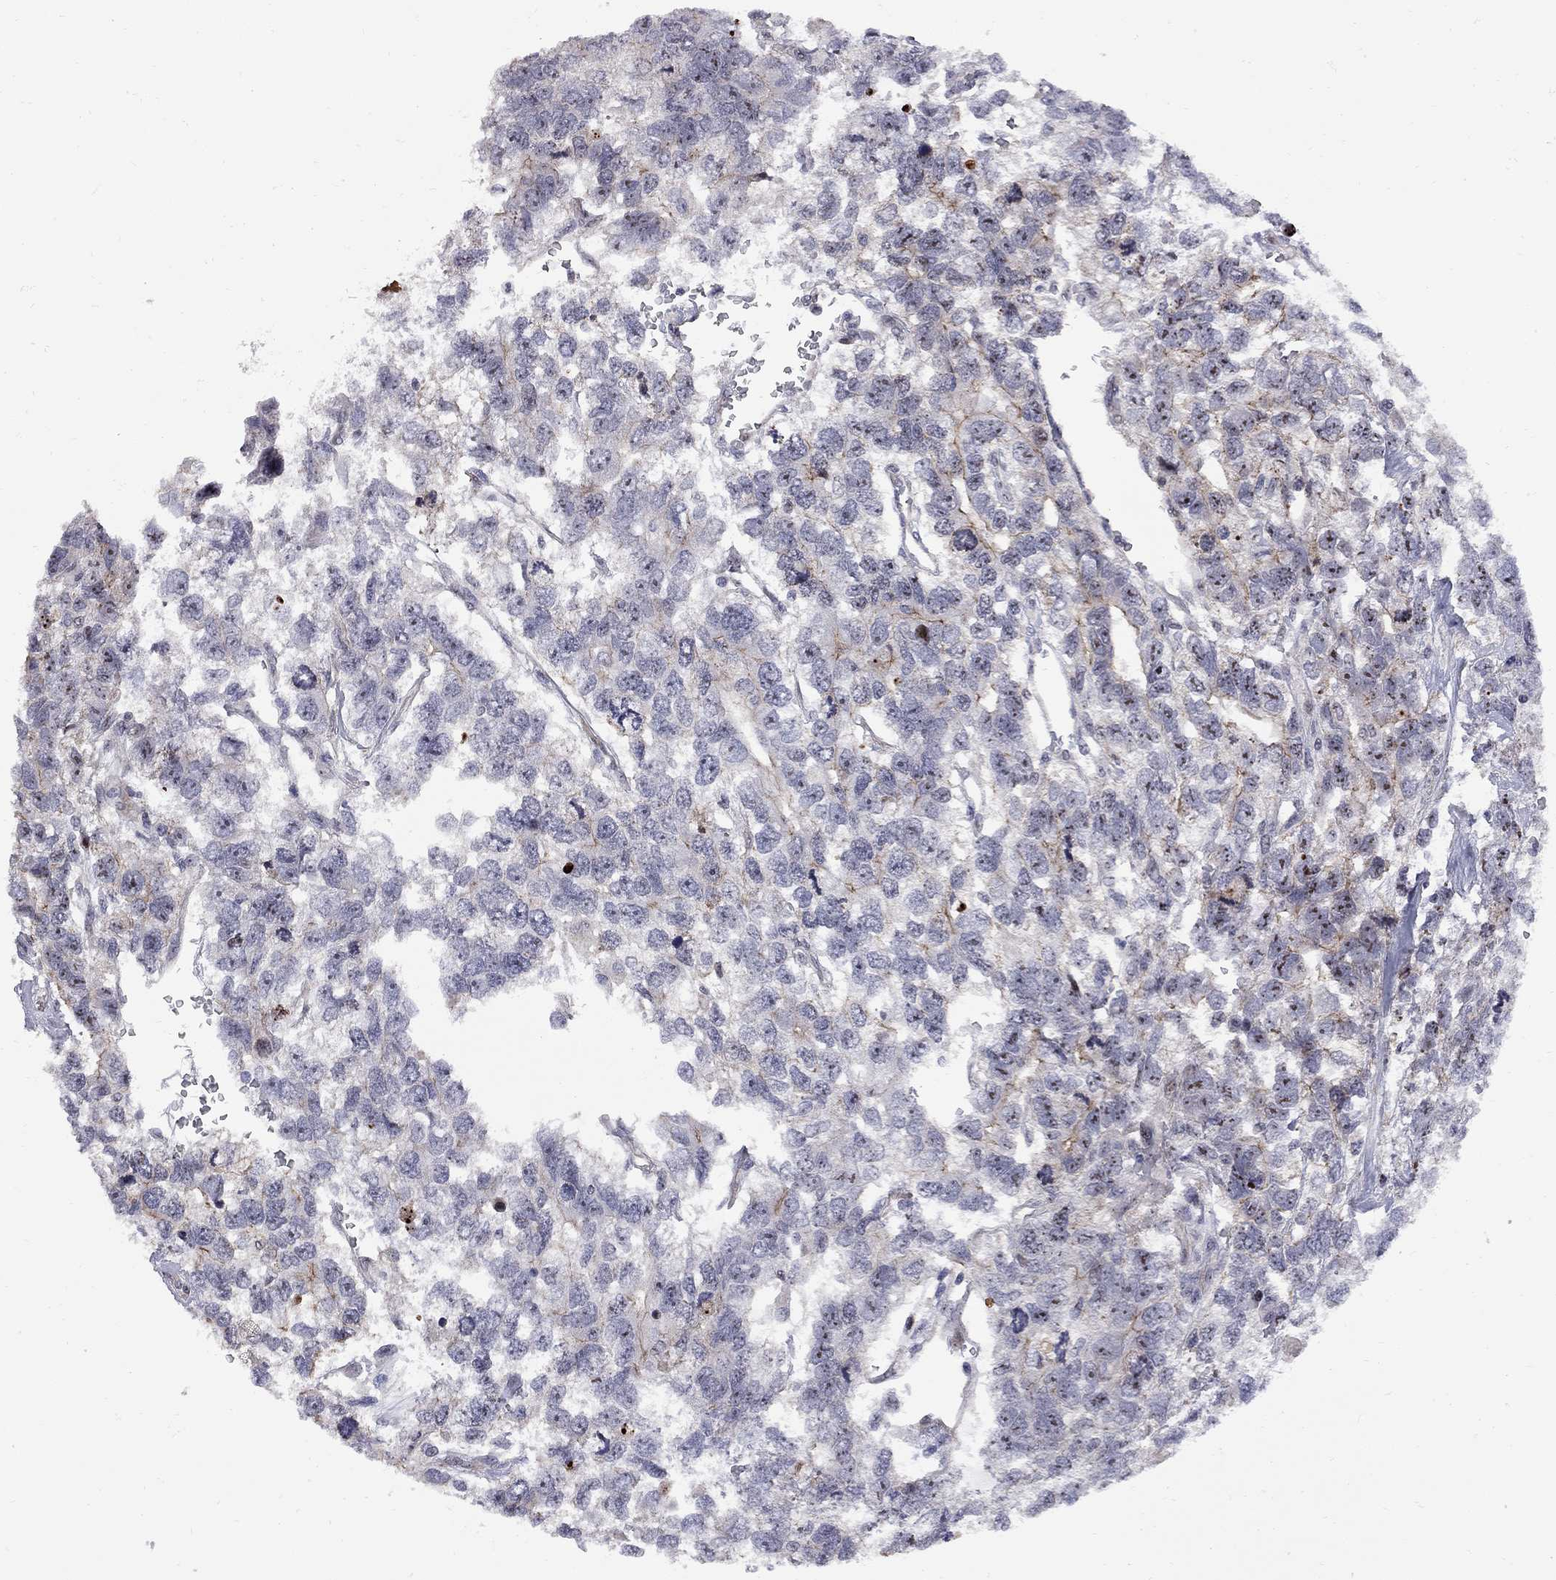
{"staining": {"intensity": "negative", "quantity": "none", "location": "none"}, "tissue": "testis cancer", "cell_type": "Tumor cells", "image_type": "cancer", "snomed": [{"axis": "morphology", "description": "Seminoma, NOS"}, {"axis": "topography", "description": "Testis"}], "caption": "Immunohistochemical staining of human testis cancer reveals no significant positivity in tumor cells. (DAB (3,3'-diaminobenzidine) immunohistochemistry (IHC) visualized using brightfield microscopy, high magnification).", "gene": "DHX33", "patient": {"sex": "male", "age": 52}}